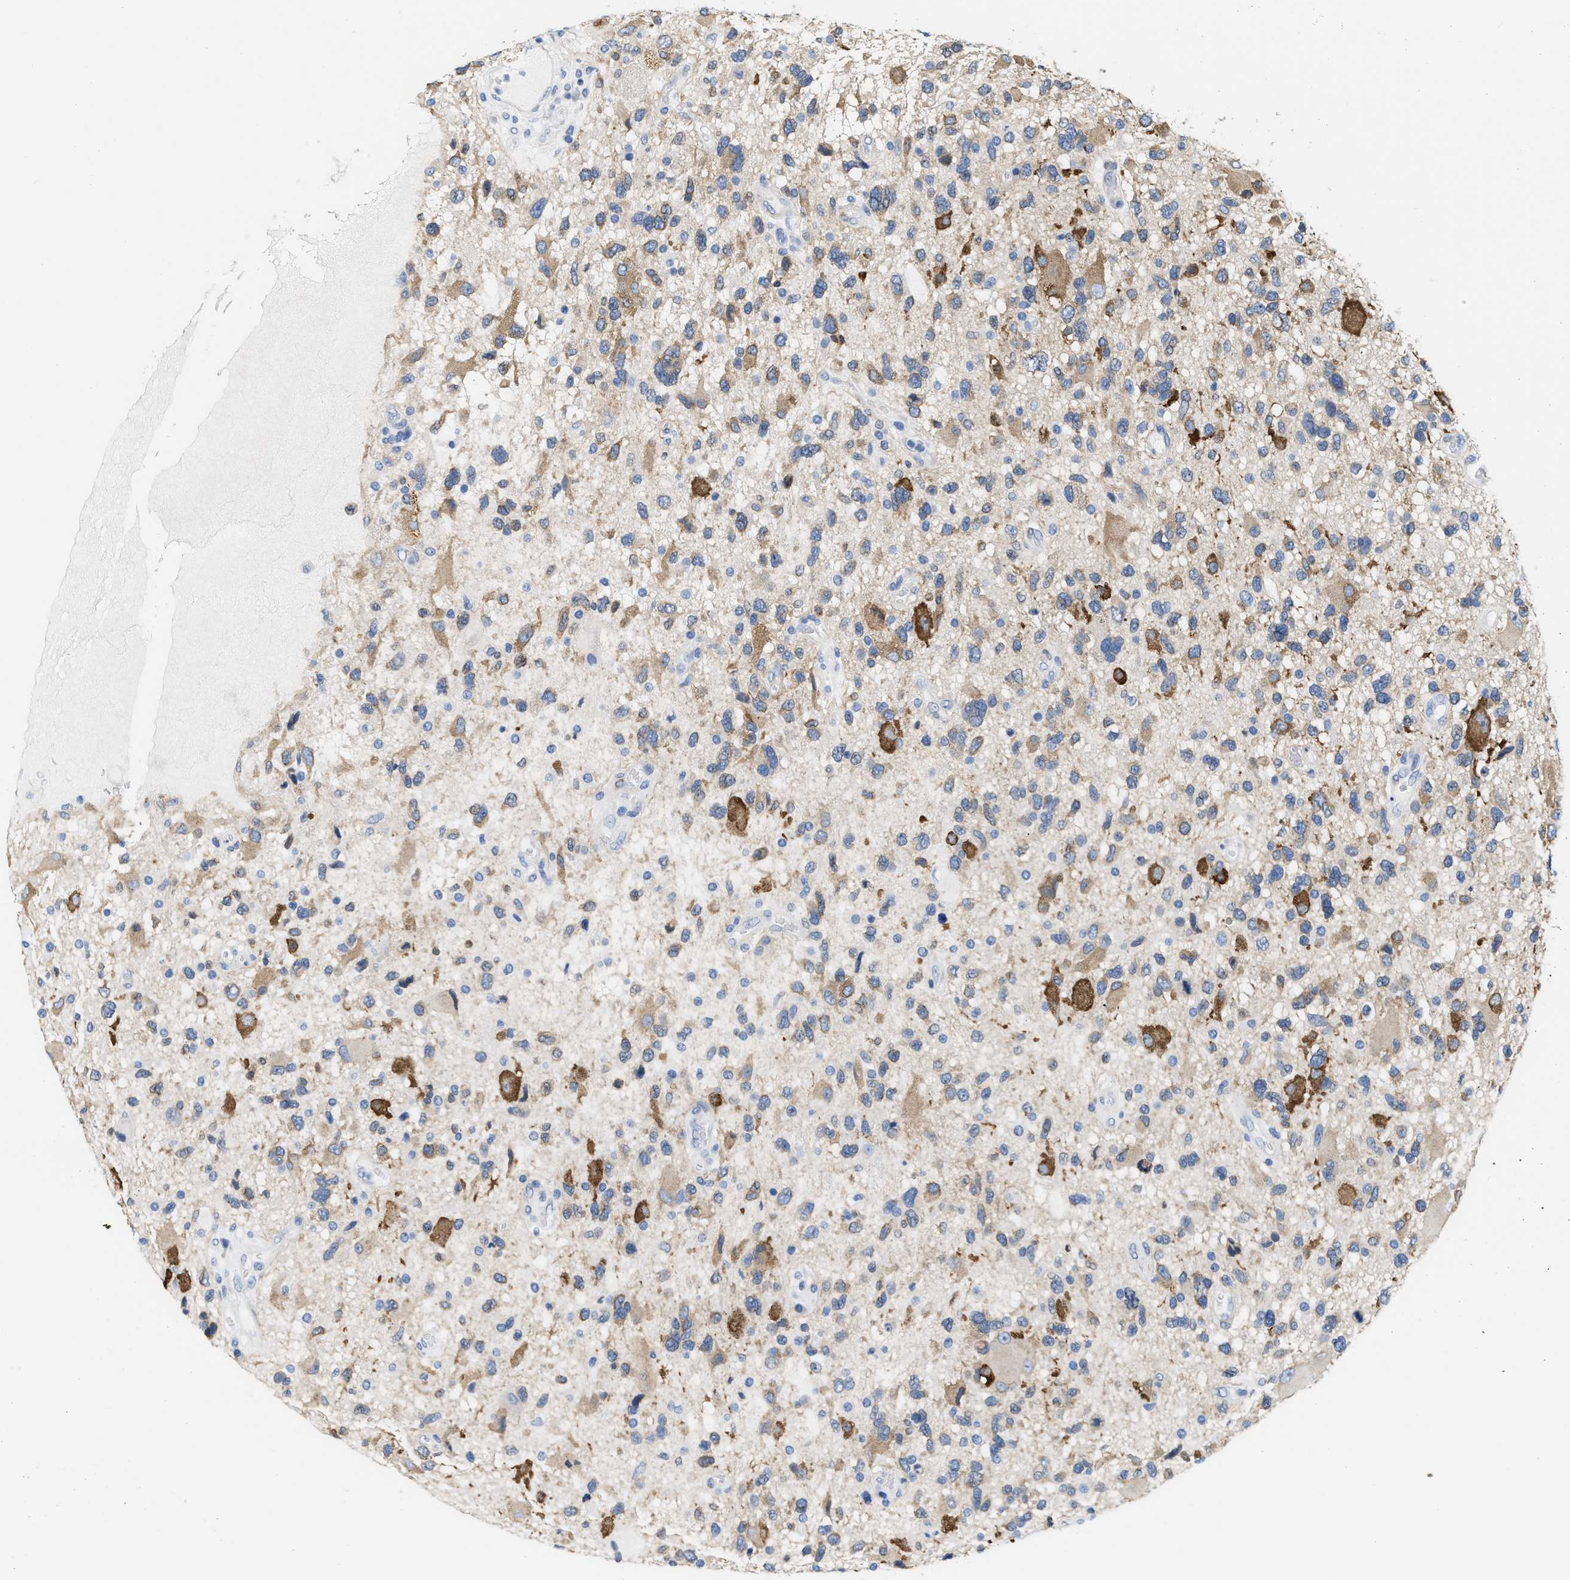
{"staining": {"intensity": "negative", "quantity": "none", "location": "none"}, "tissue": "glioma", "cell_type": "Tumor cells", "image_type": "cancer", "snomed": [{"axis": "morphology", "description": "Glioma, malignant, High grade"}, {"axis": "topography", "description": "Brain"}], "caption": "This image is of glioma stained with IHC to label a protein in brown with the nuclei are counter-stained blue. There is no expression in tumor cells. (DAB immunohistochemistry (IHC) with hematoxylin counter stain).", "gene": "DSCAM", "patient": {"sex": "male", "age": 33}}